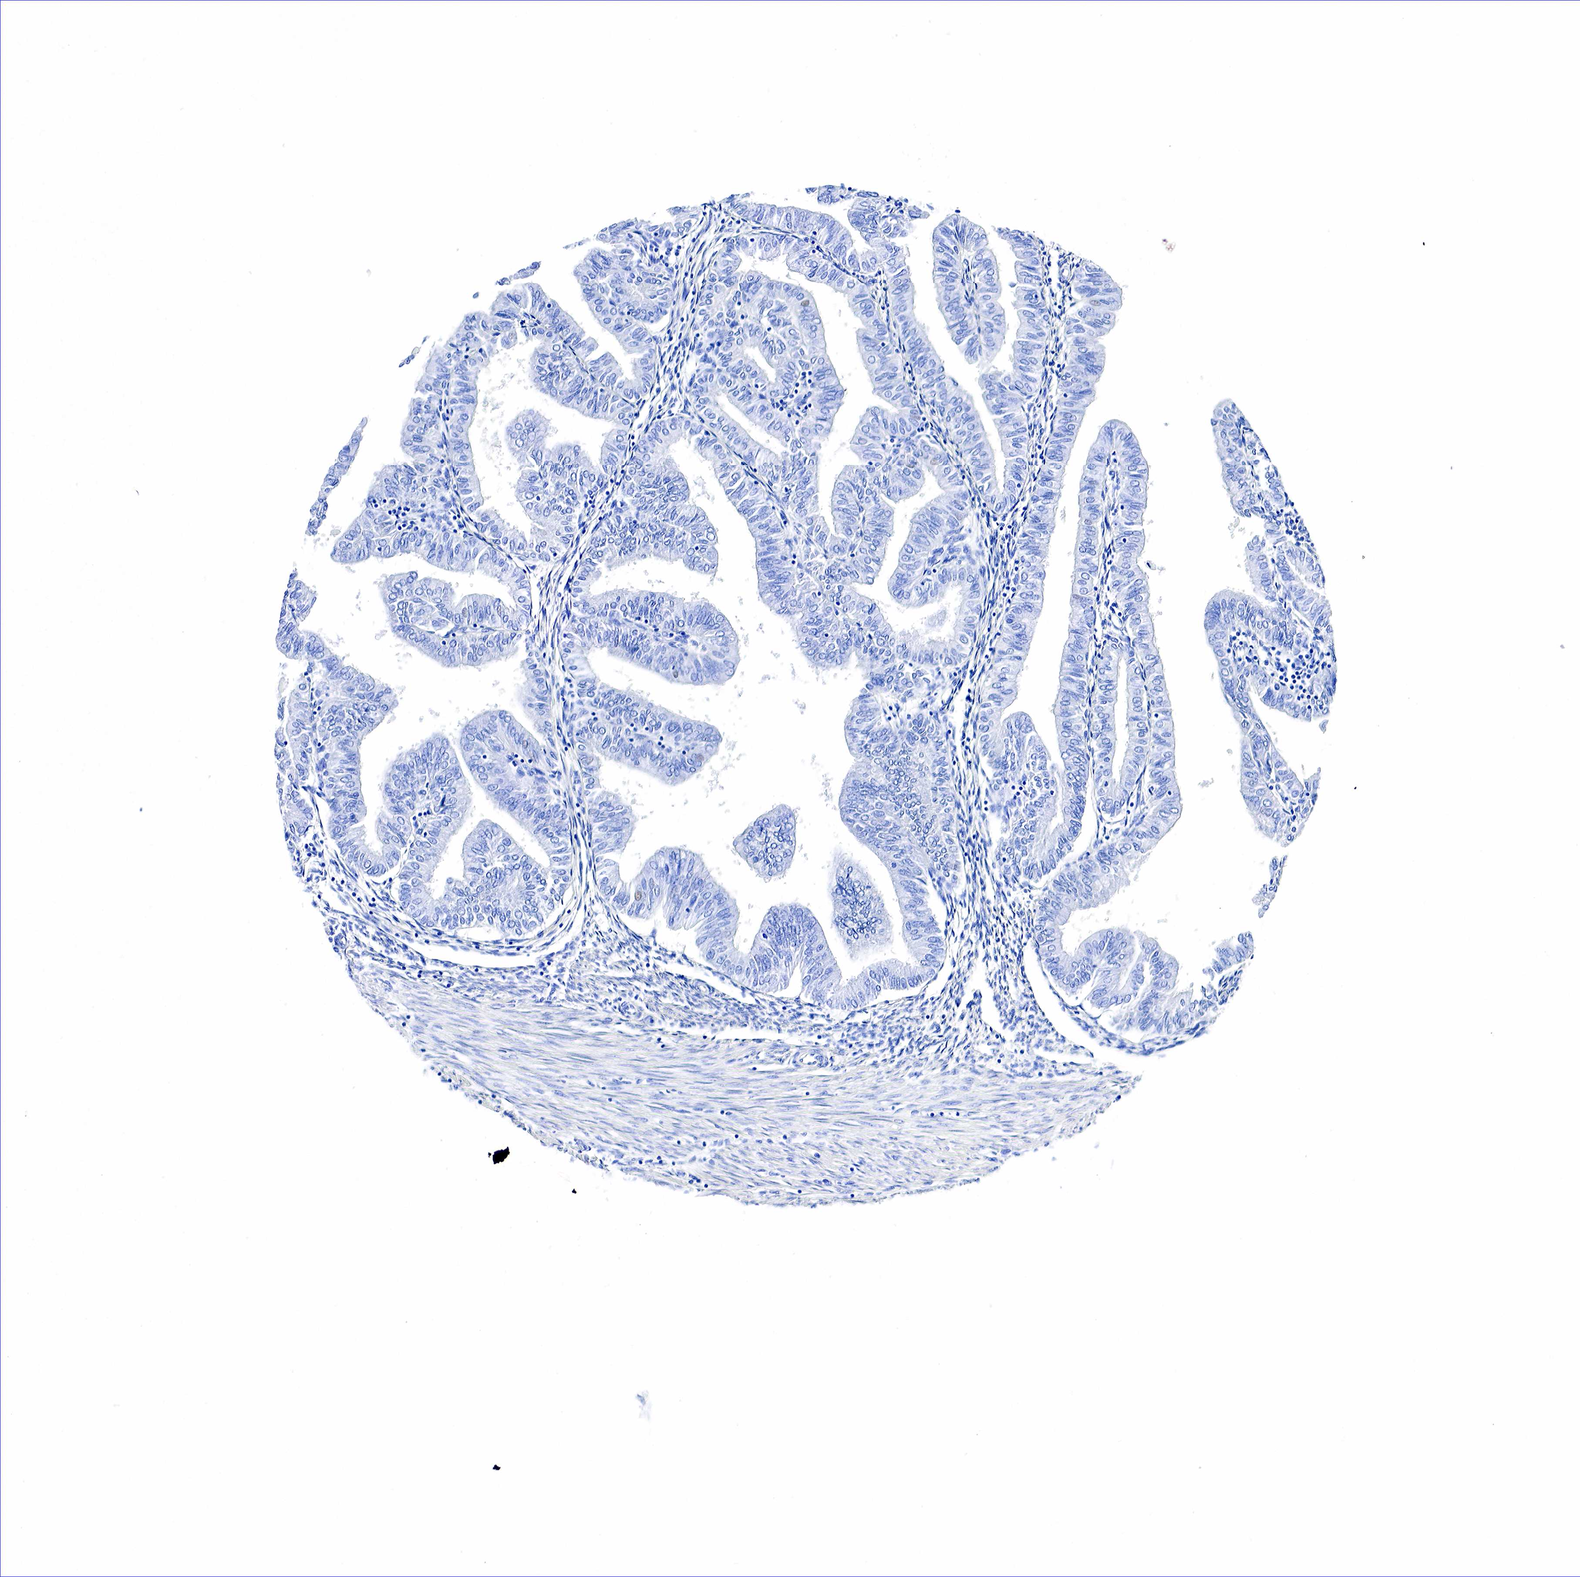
{"staining": {"intensity": "negative", "quantity": "none", "location": "none"}, "tissue": "endometrial cancer", "cell_type": "Tumor cells", "image_type": "cancer", "snomed": [{"axis": "morphology", "description": "Adenocarcinoma, NOS"}, {"axis": "topography", "description": "Endometrium"}], "caption": "Endometrial cancer (adenocarcinoma) was stained to show a protein in brown. There is no significant staining in tumor cells.", "gene": "ACP3", "patient": {"sex": "female", "age": 51}}